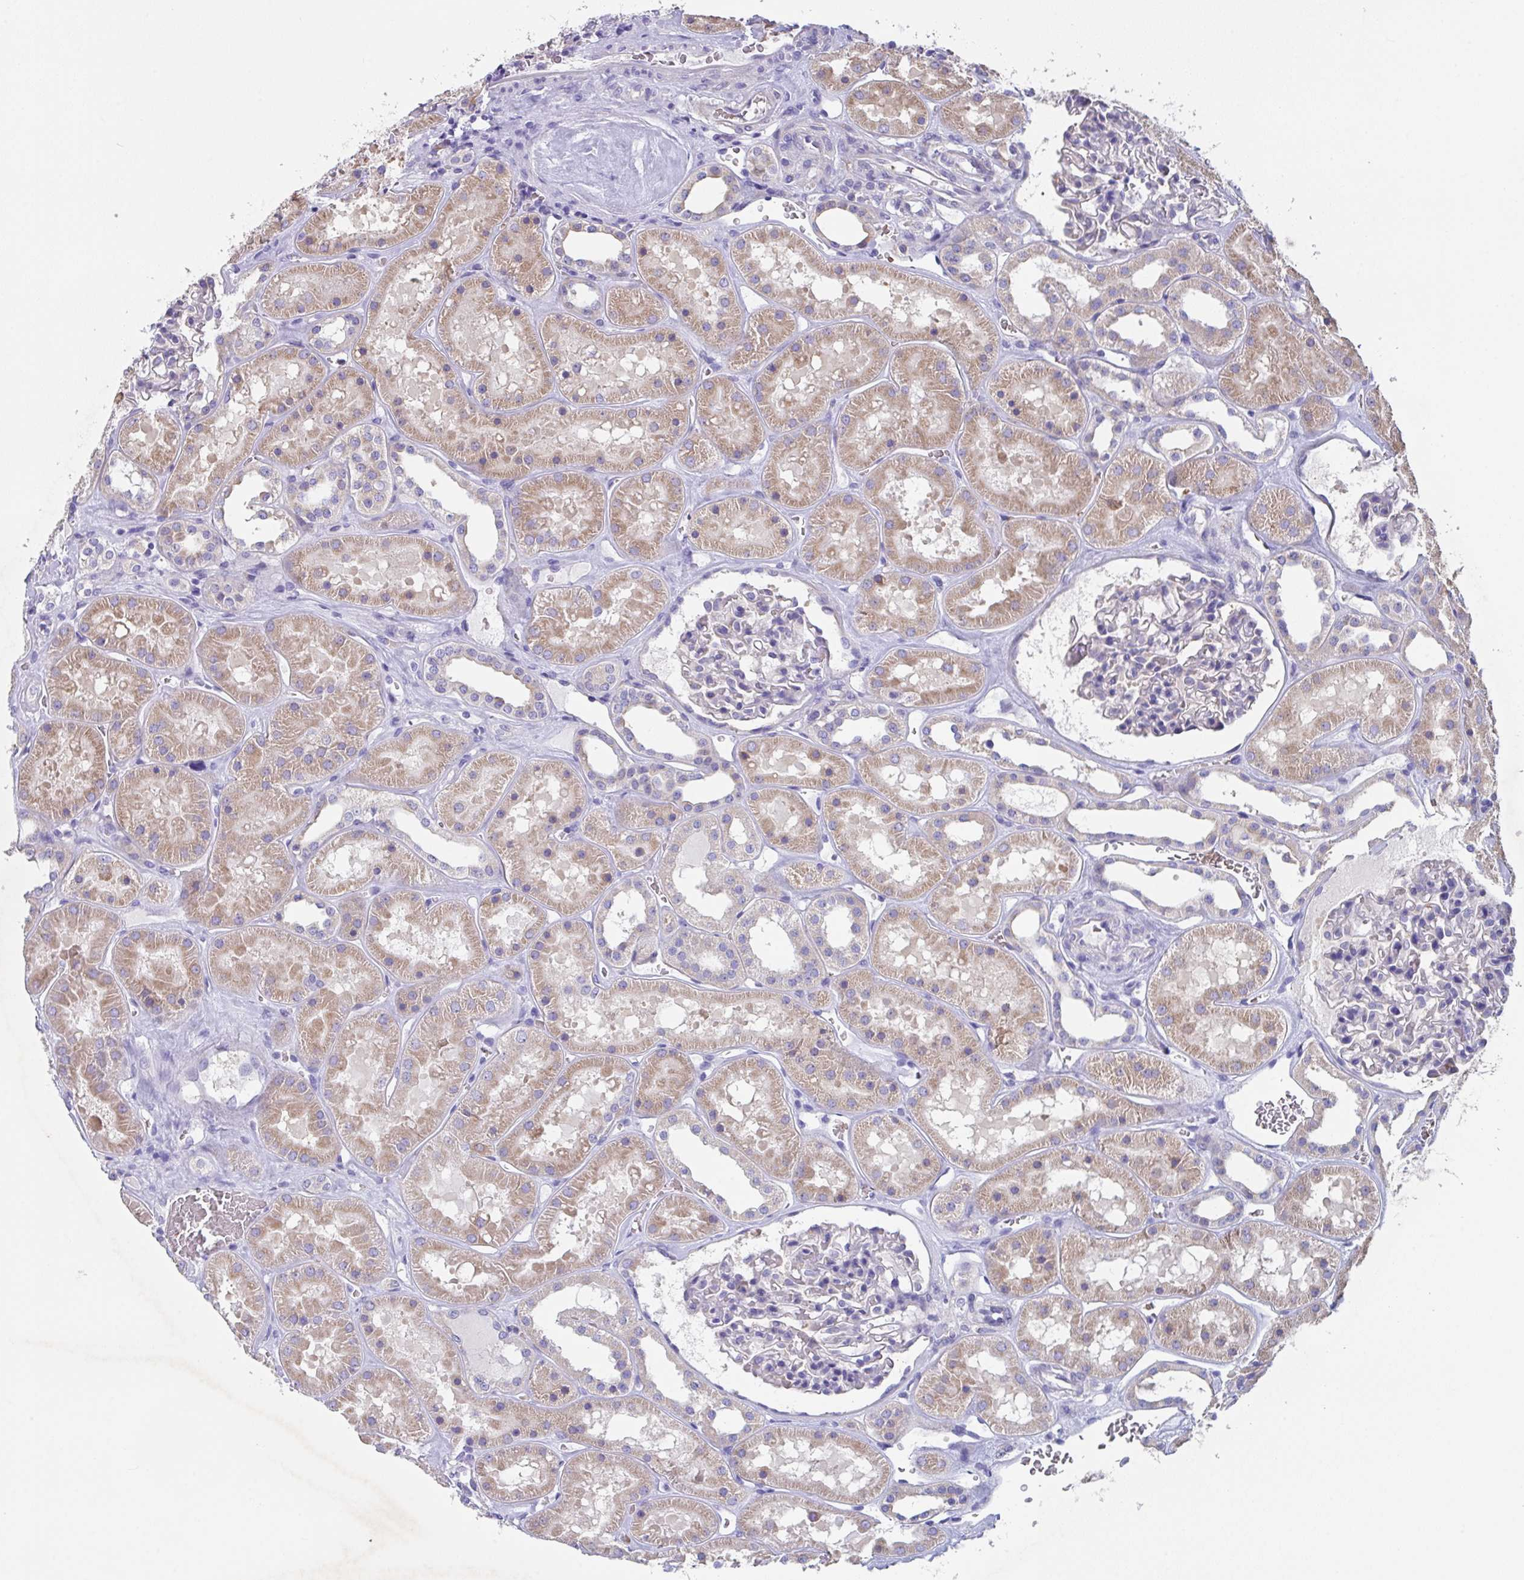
{"staining": {"intensity": "negative", "quantity": "none", "location": "none"}, "tissue": "kidney", "cell_type": "Cells in glomeruli", "image_type": "normal", "snomed": [{"axis": "morphology", "description": "Normal tissue, NOS"}, {"axis": "topography", "description": "Kidney"}], "caption": "DAB immunohistochemical staining of normal human kidney displays no significant positivity in cells in glomeruli.", "gene": "TFAP2C", "patient": {"sex": "female", "age": 41}}